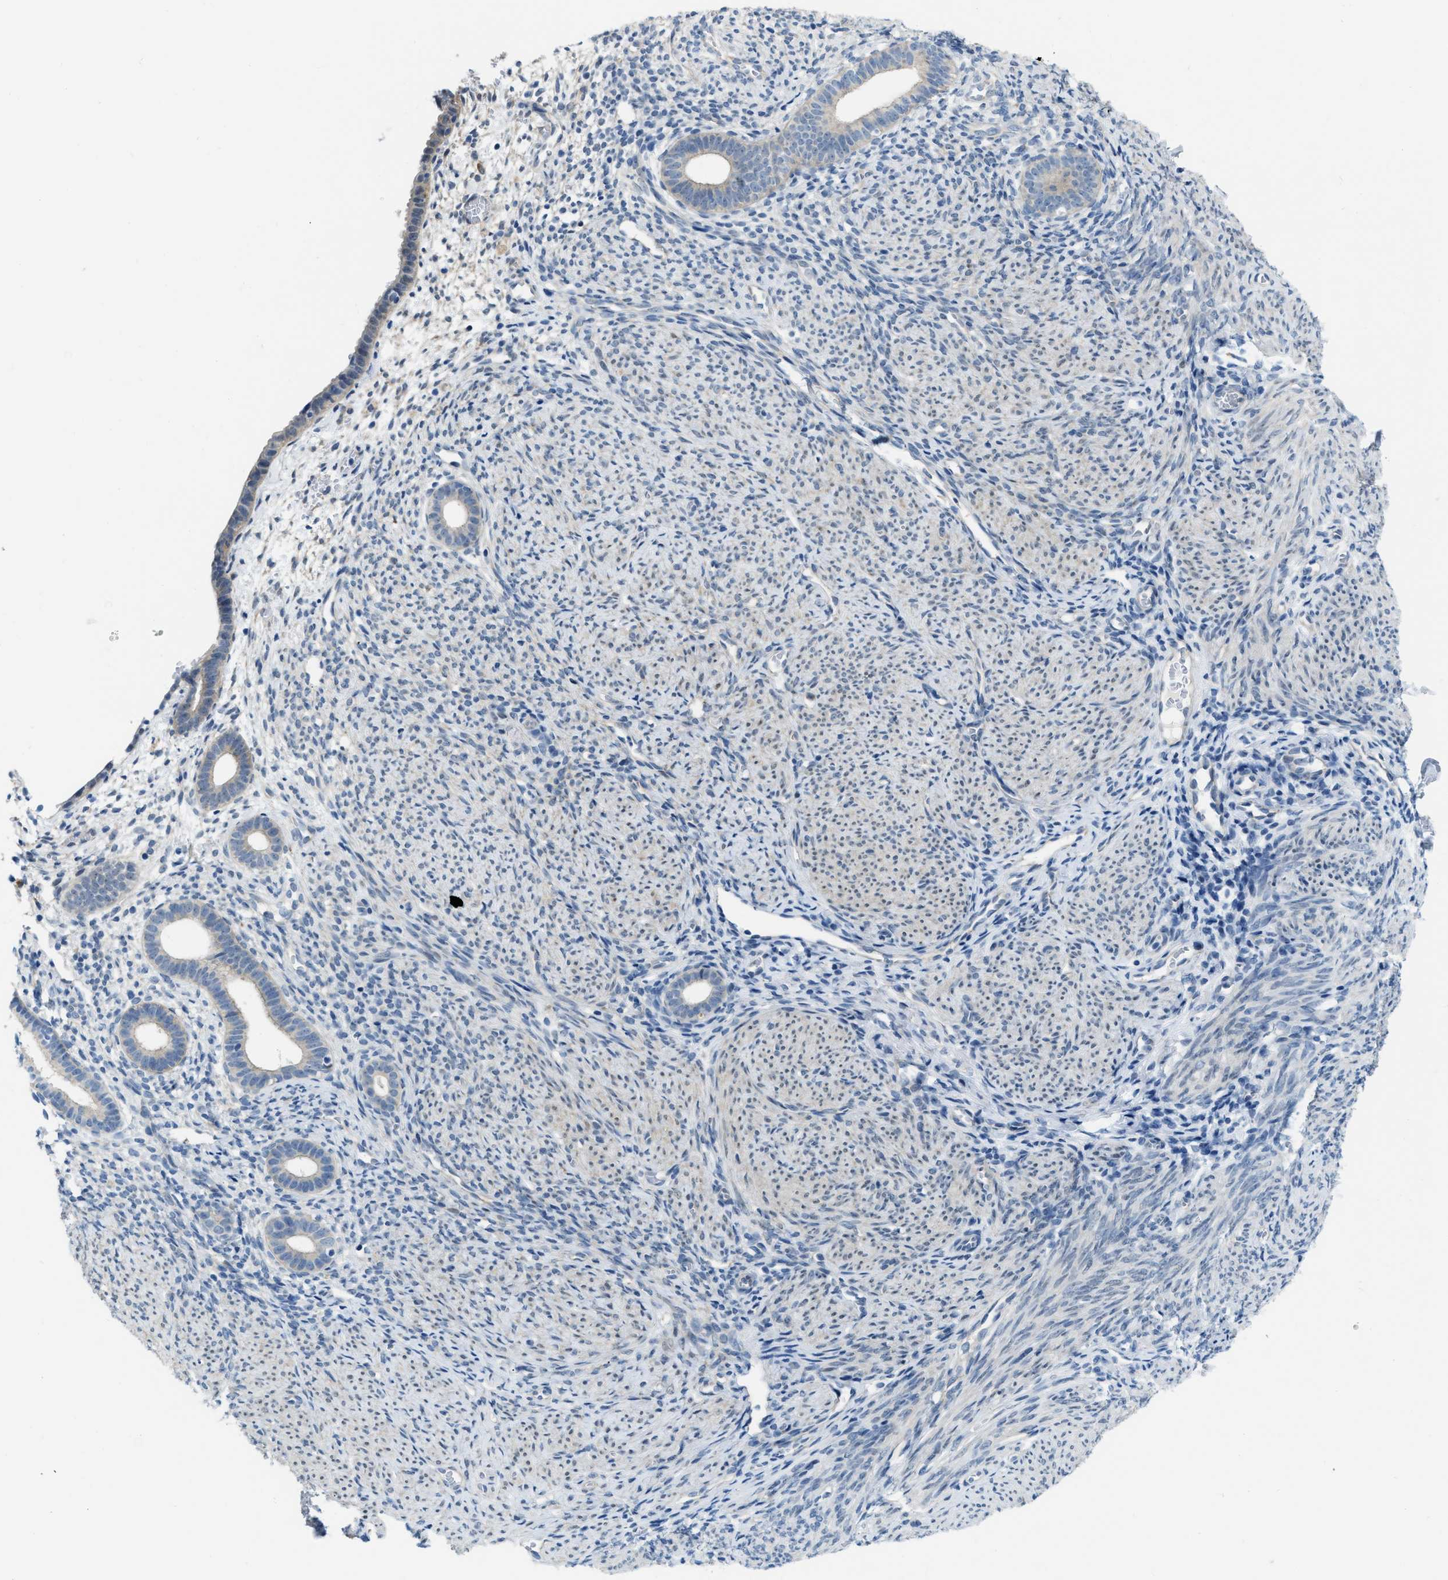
{"staining": {"intensity": "negative", "quantity": "none", "location": "none"}, "tissue": "endometrium", "cell_type": "Cells in endometrial stroma", "image_type": "normal", "snomed": [{"axis": "morphology", "description": "Normal tissue, NOS"}, {"axis": "morphology", "description": "Adenocarcinoma, NOS"}, {"axis": "topography", "description": "Endometrium"}], "caption": "There is no significant expression in cells in endometrial stroma of endometrium.", "gene": "PHRF1", "patient": {"sex": "female", "age": 57}}